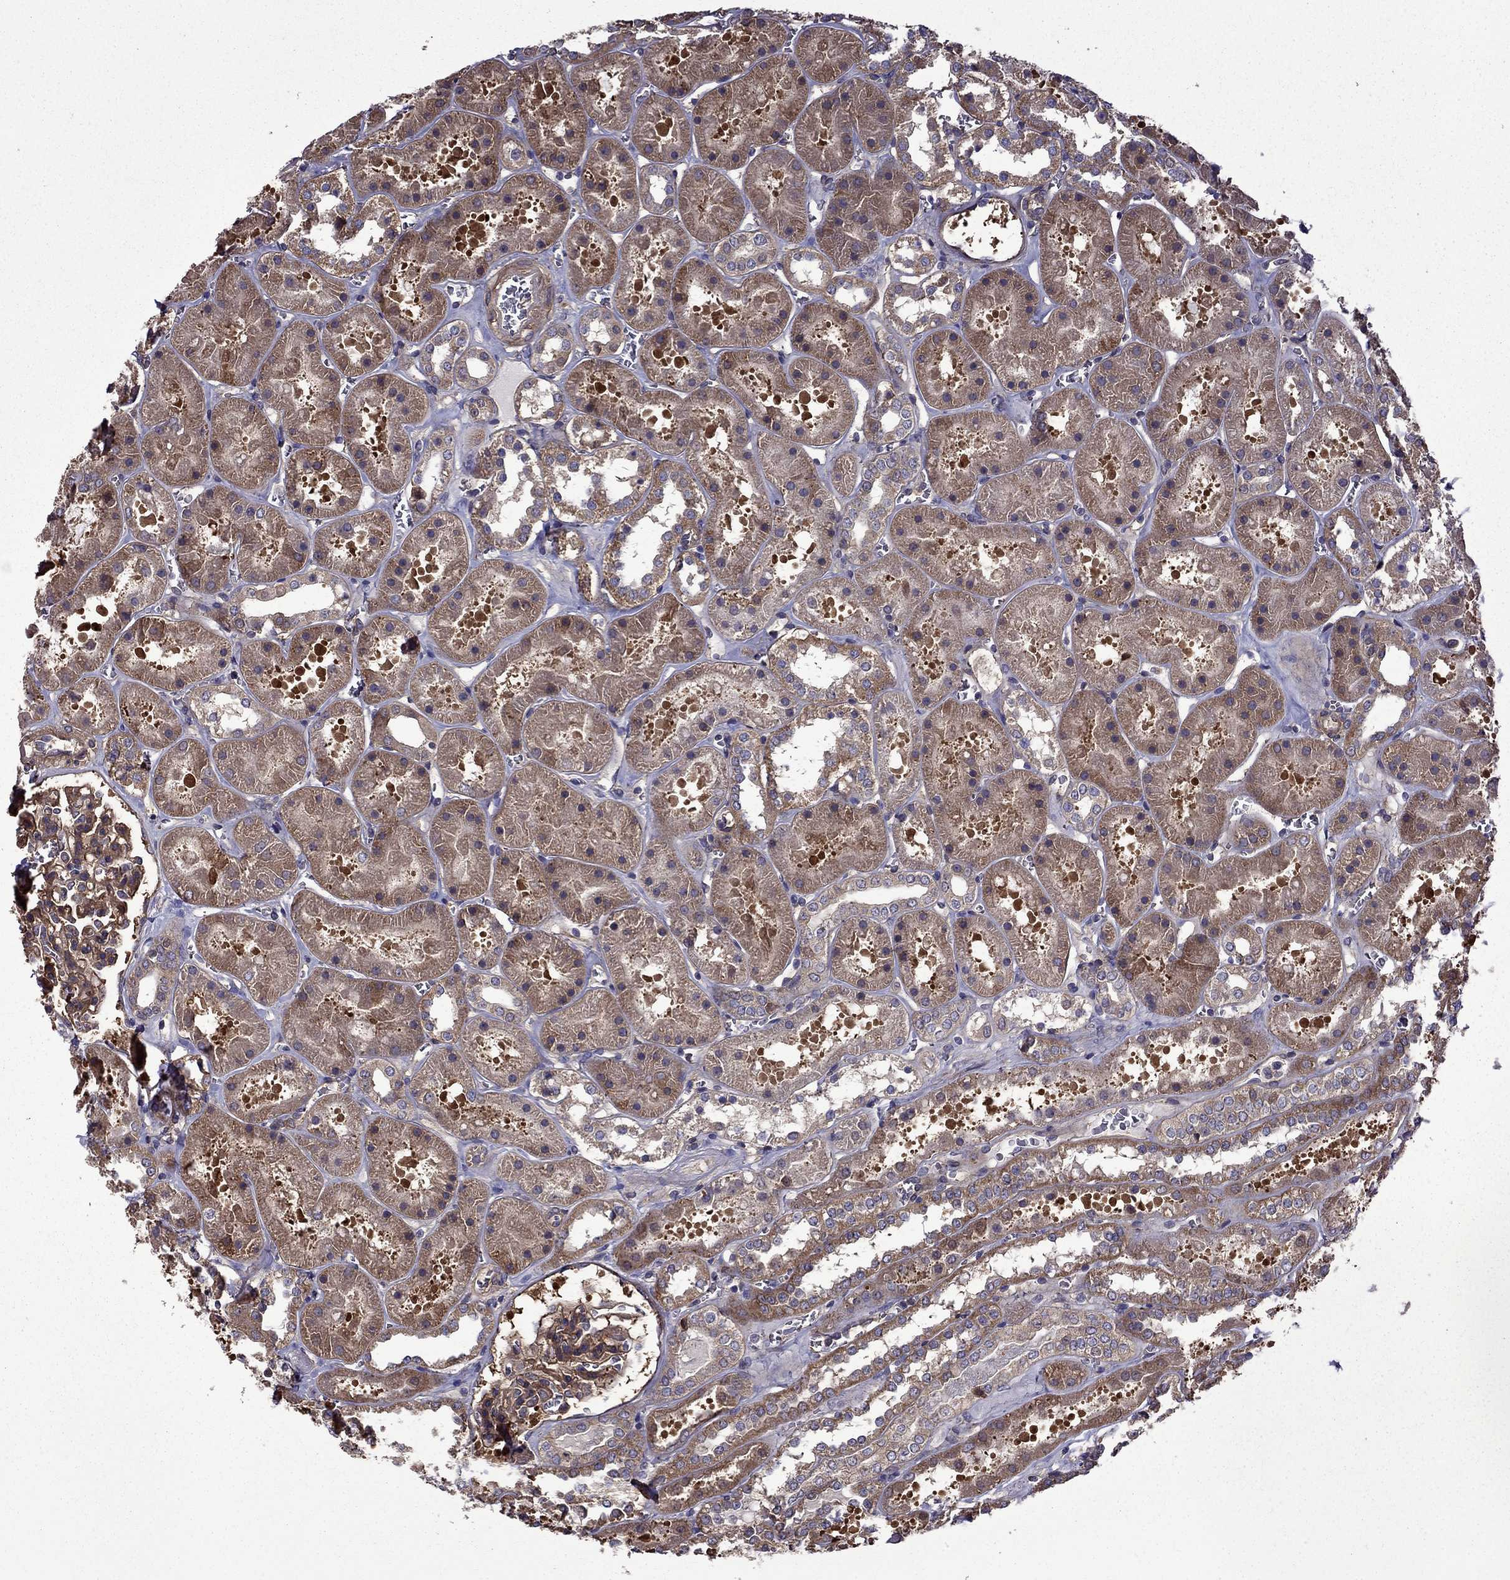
{"staining": {"intensity": "moderate", "quantity": ">75%", "location": "cytoplasmic/membranous"}, "tissue": "kidney", "cell_type": "Cells in glomeruli", "image_type": "normal", "snomed": [{"axis": "morphology", "description": "Normal tissue, NOS"}, {"axis": "topography", "description": "Kidney"}], "caption": "Immunohistochemical staining of normal kidney exhibits >75% levels of moderate cytoplasmic/membranous protein staining in about >75% of cells in glomeruli.", "gene": "ITGB1", "patient": {"sex": "female", "age": 41}}